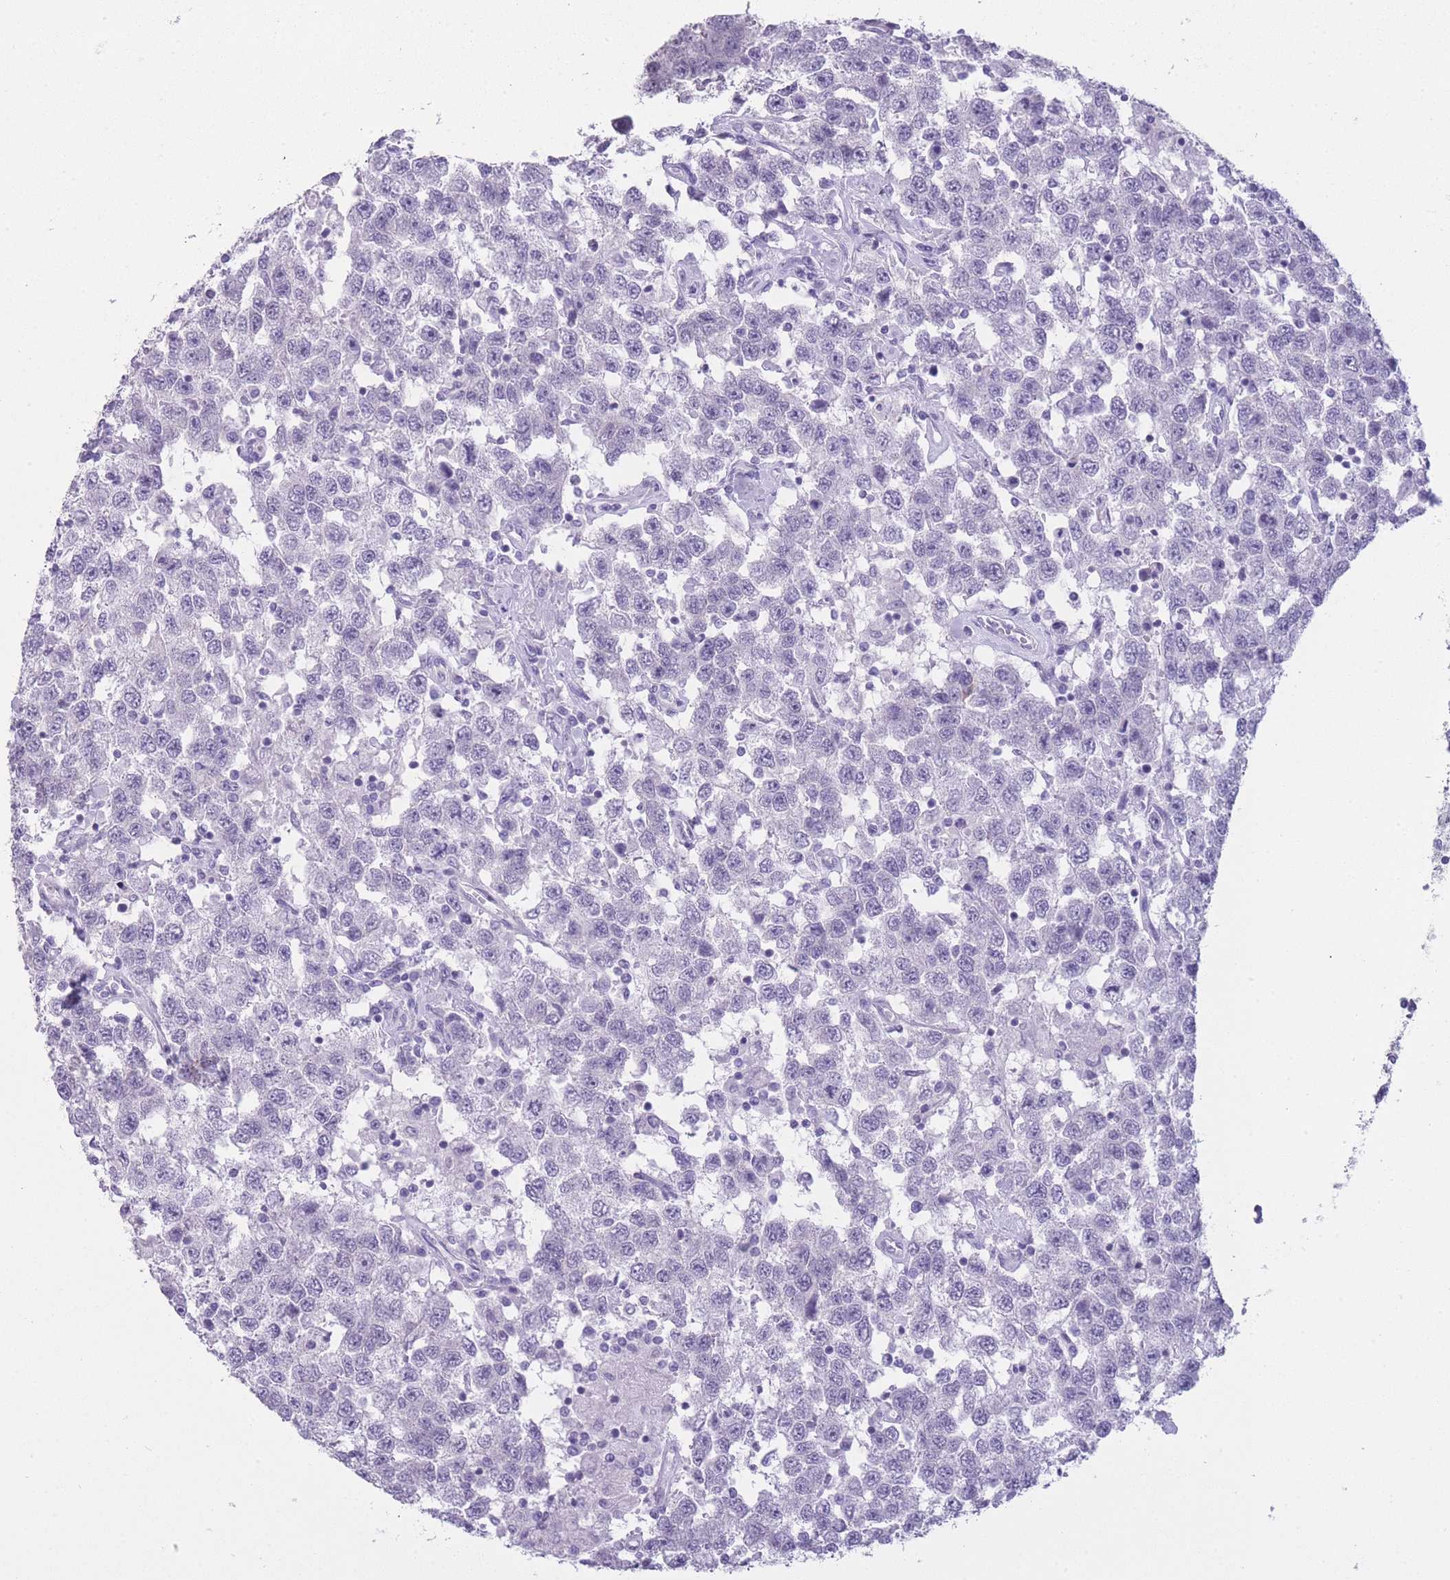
{"staining": {"intensity": "negative", "quantity": "none", "location": "none"}, "tissue": "testis cancer", "cell_type": "Tumor cells", "image_type": "cancer", "snomed": [{"axis": "morphology", "description": "Seminoma, NOS"}, {"axis": "topography", "description": "Testis"}], "caption": "This is a histopathology image of IHC staining of testis cancer (seminoma), which shows no positivity in tumor cells.", "gene": "DCANP1", "patient": {"sex": "male", "age": 41}}